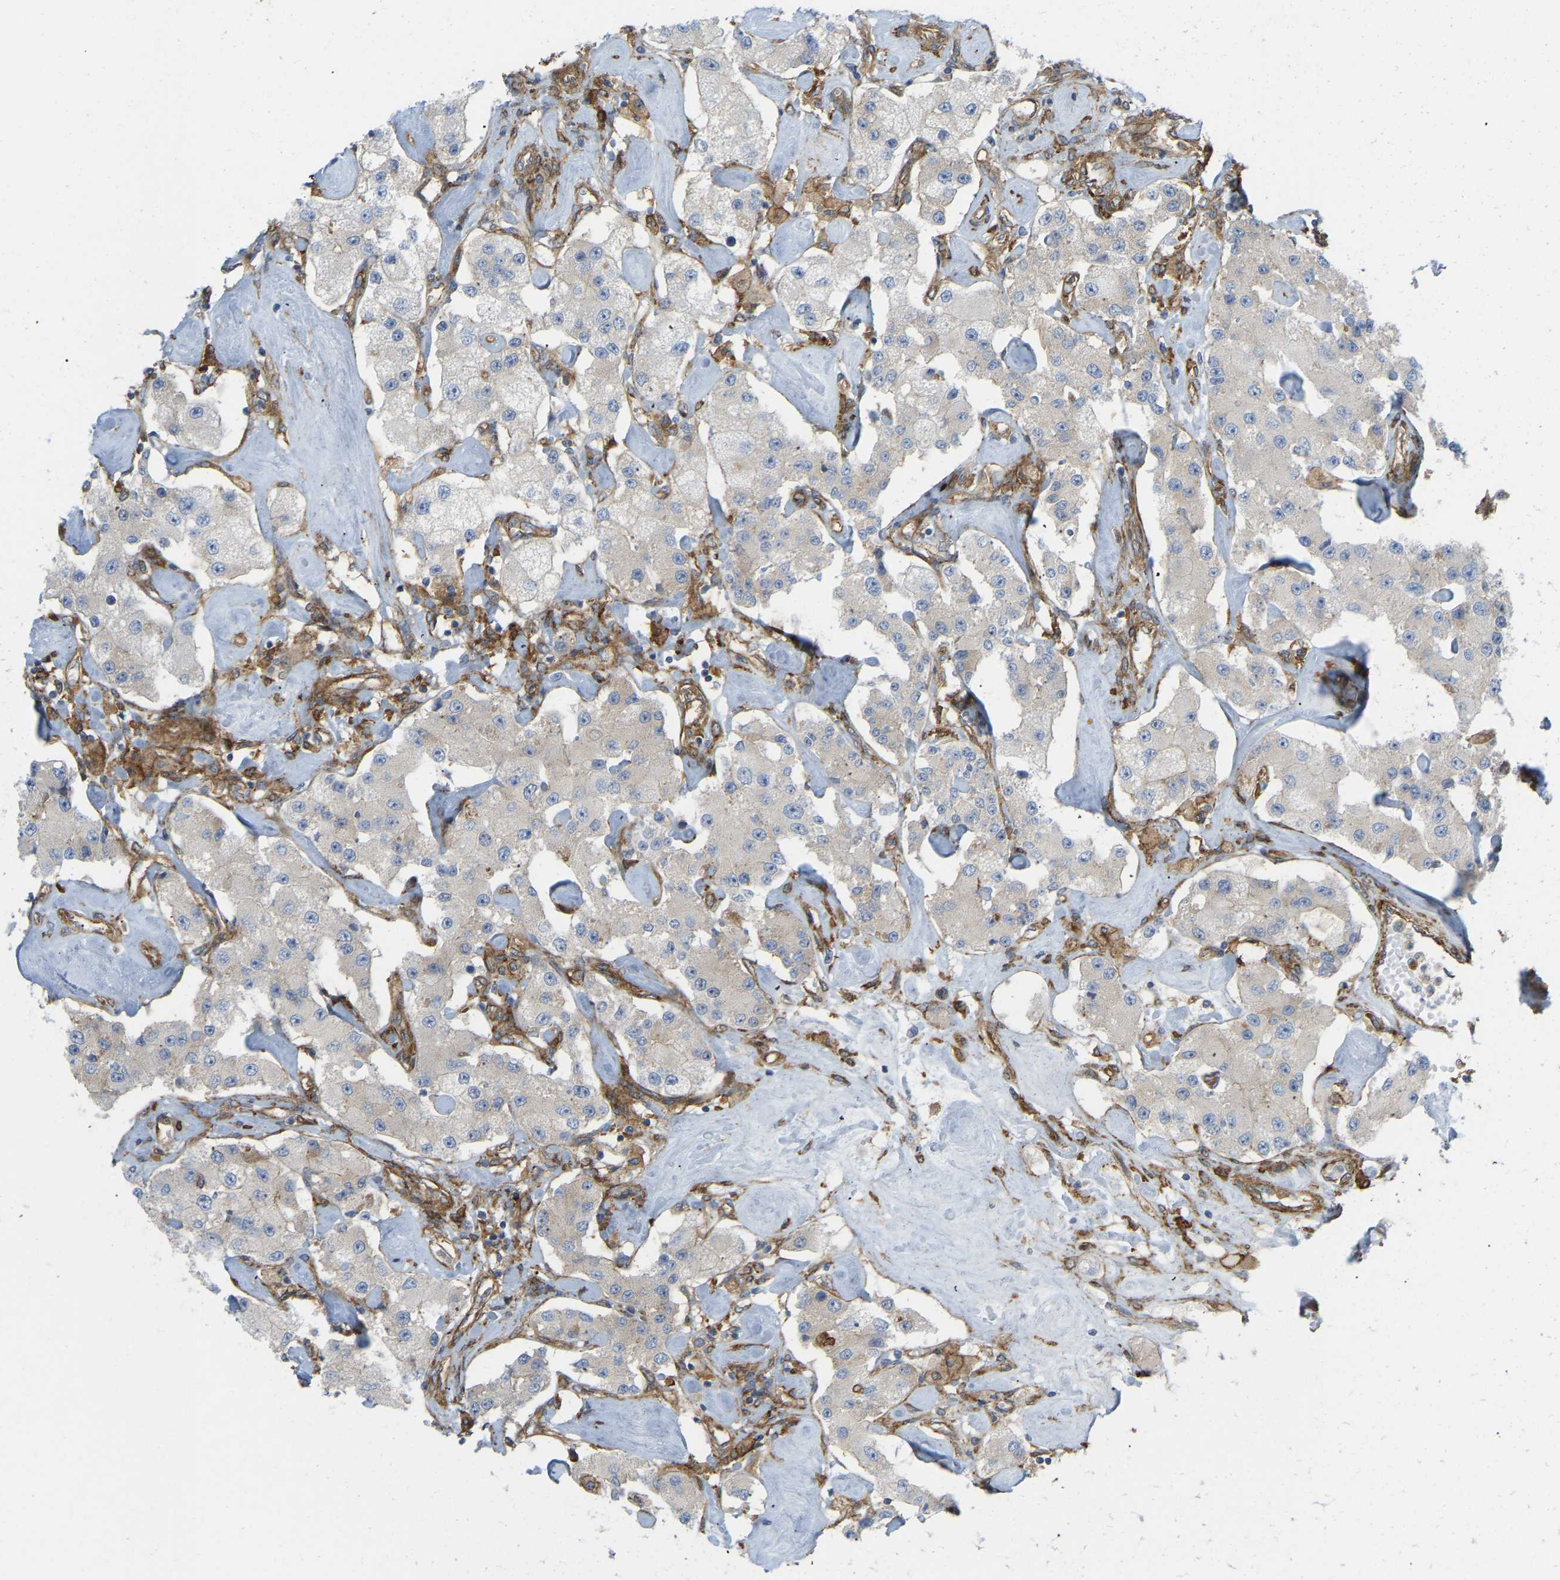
{"staining": {"intensity": "negative", "quantity": "none", "location": "none"}, "tissue": "carcinoid", "cell_type": "Tumor cells", "image_type": "cancer", "snomed": [{"axis": "morphology", "description": "Carcinoid, malignant, NOS"}, {"axis": "topography", "description": "Pancreas"}], "caption": "Carcinoid (malignant) was stained to show a protein in brown. There is no significant expression in tumor cells. (DAB immunohistochemistry (IHC), high magnification).", "gene": "PICALM", "patient": {"sex": "male", "age": 41}}